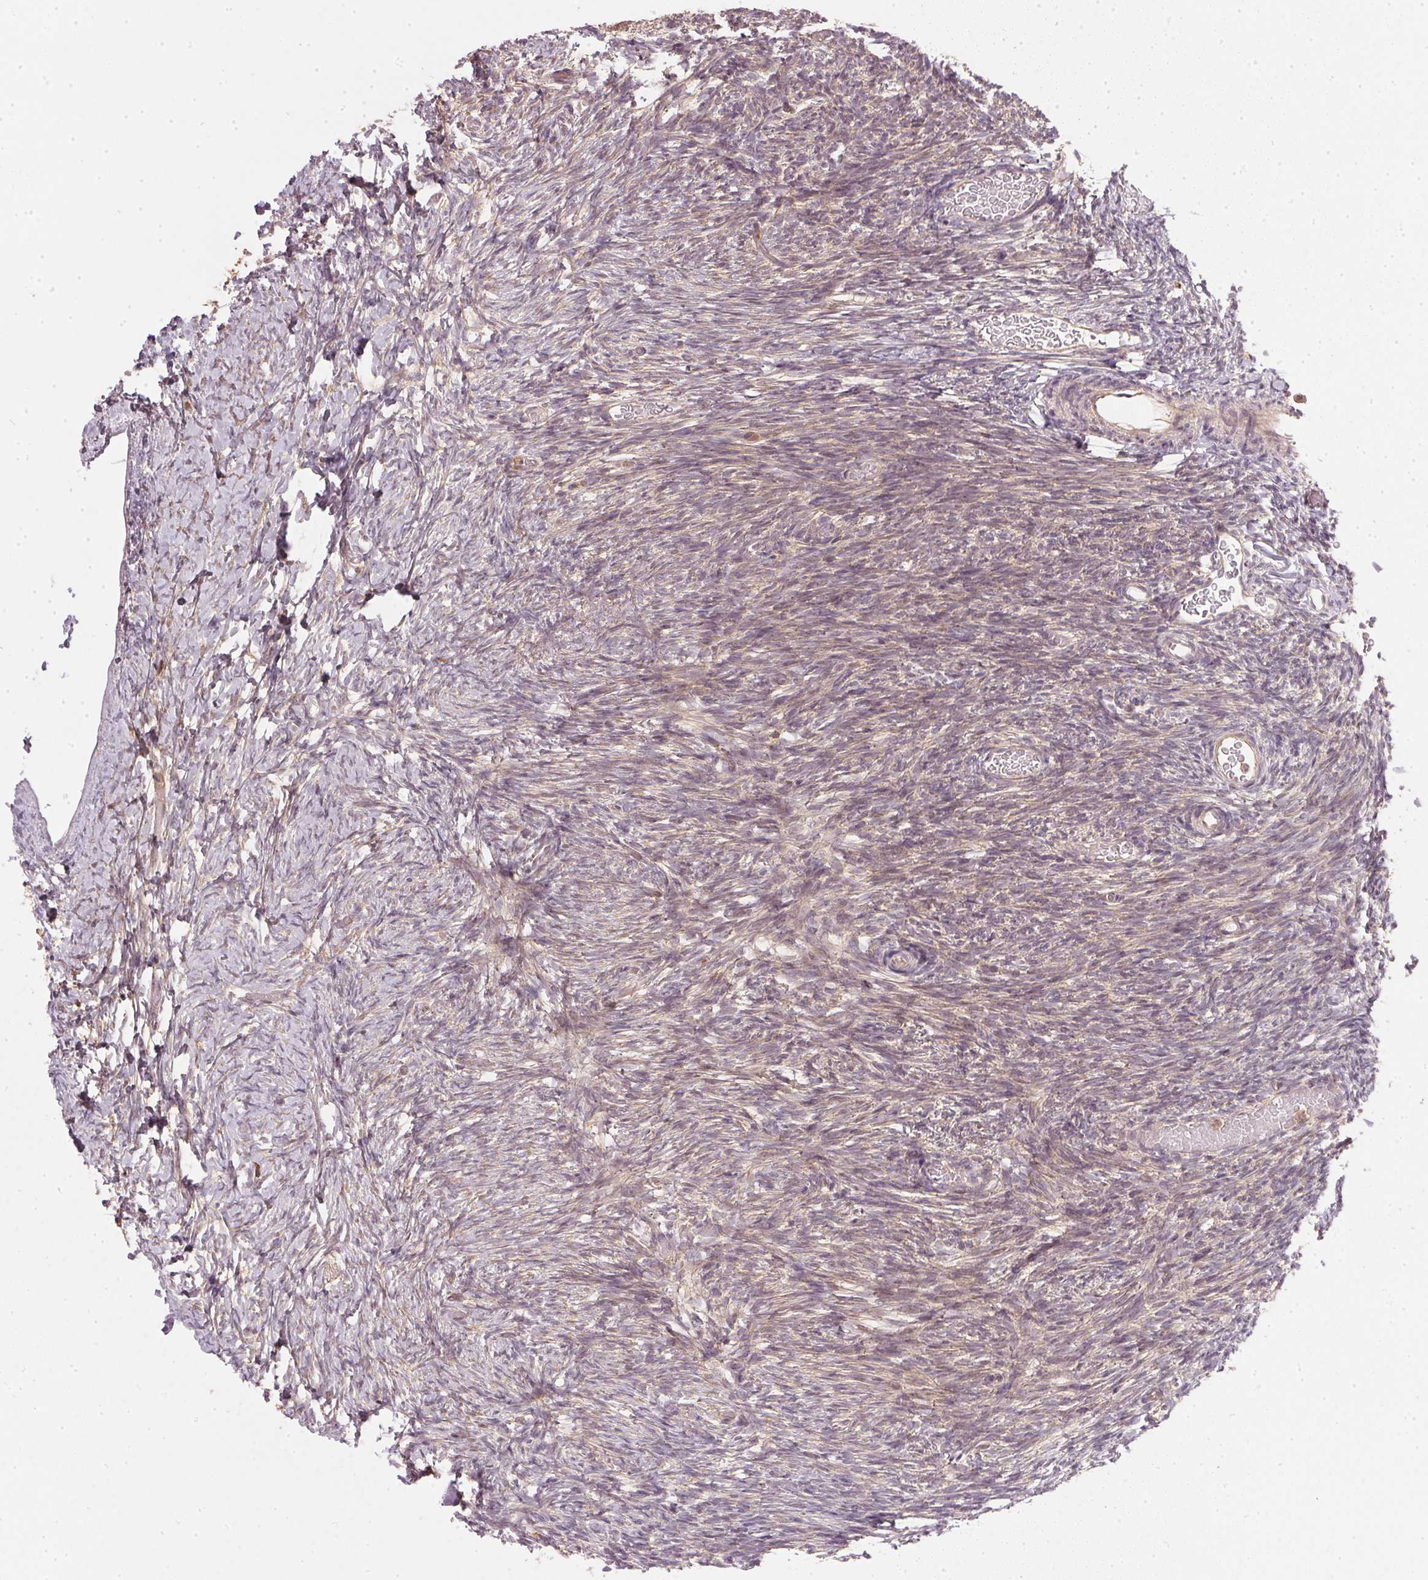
{"staining": {"intensity": "weak", "quantity": "25%-75%", "location": "cytoplasmic/membranous"}, "tissue": "ovary", "cell_type": "Ovarian stroma cells", "image_type": "normal", "snomed": [{"axis": "morphology", "description": "Normal tissue, NOS"}, {"axis": "topography", "description": "Ovary"}], "caption": "IHC staining of benign ovary, which exhibits low levels of weak cytoplasmic/membranous positivity in approximately 25%-75% of ovarian stroma cells indicating weak cytoplasmic/membranous protein staining. The staining was performed using DAB (3,3'-diaminobenzidine) (brown) for protein detection and nuclei were counterstained in hematoxylin (blue).", "gene": "NADK2", "patient": {"sex": "female", "age": 39}}